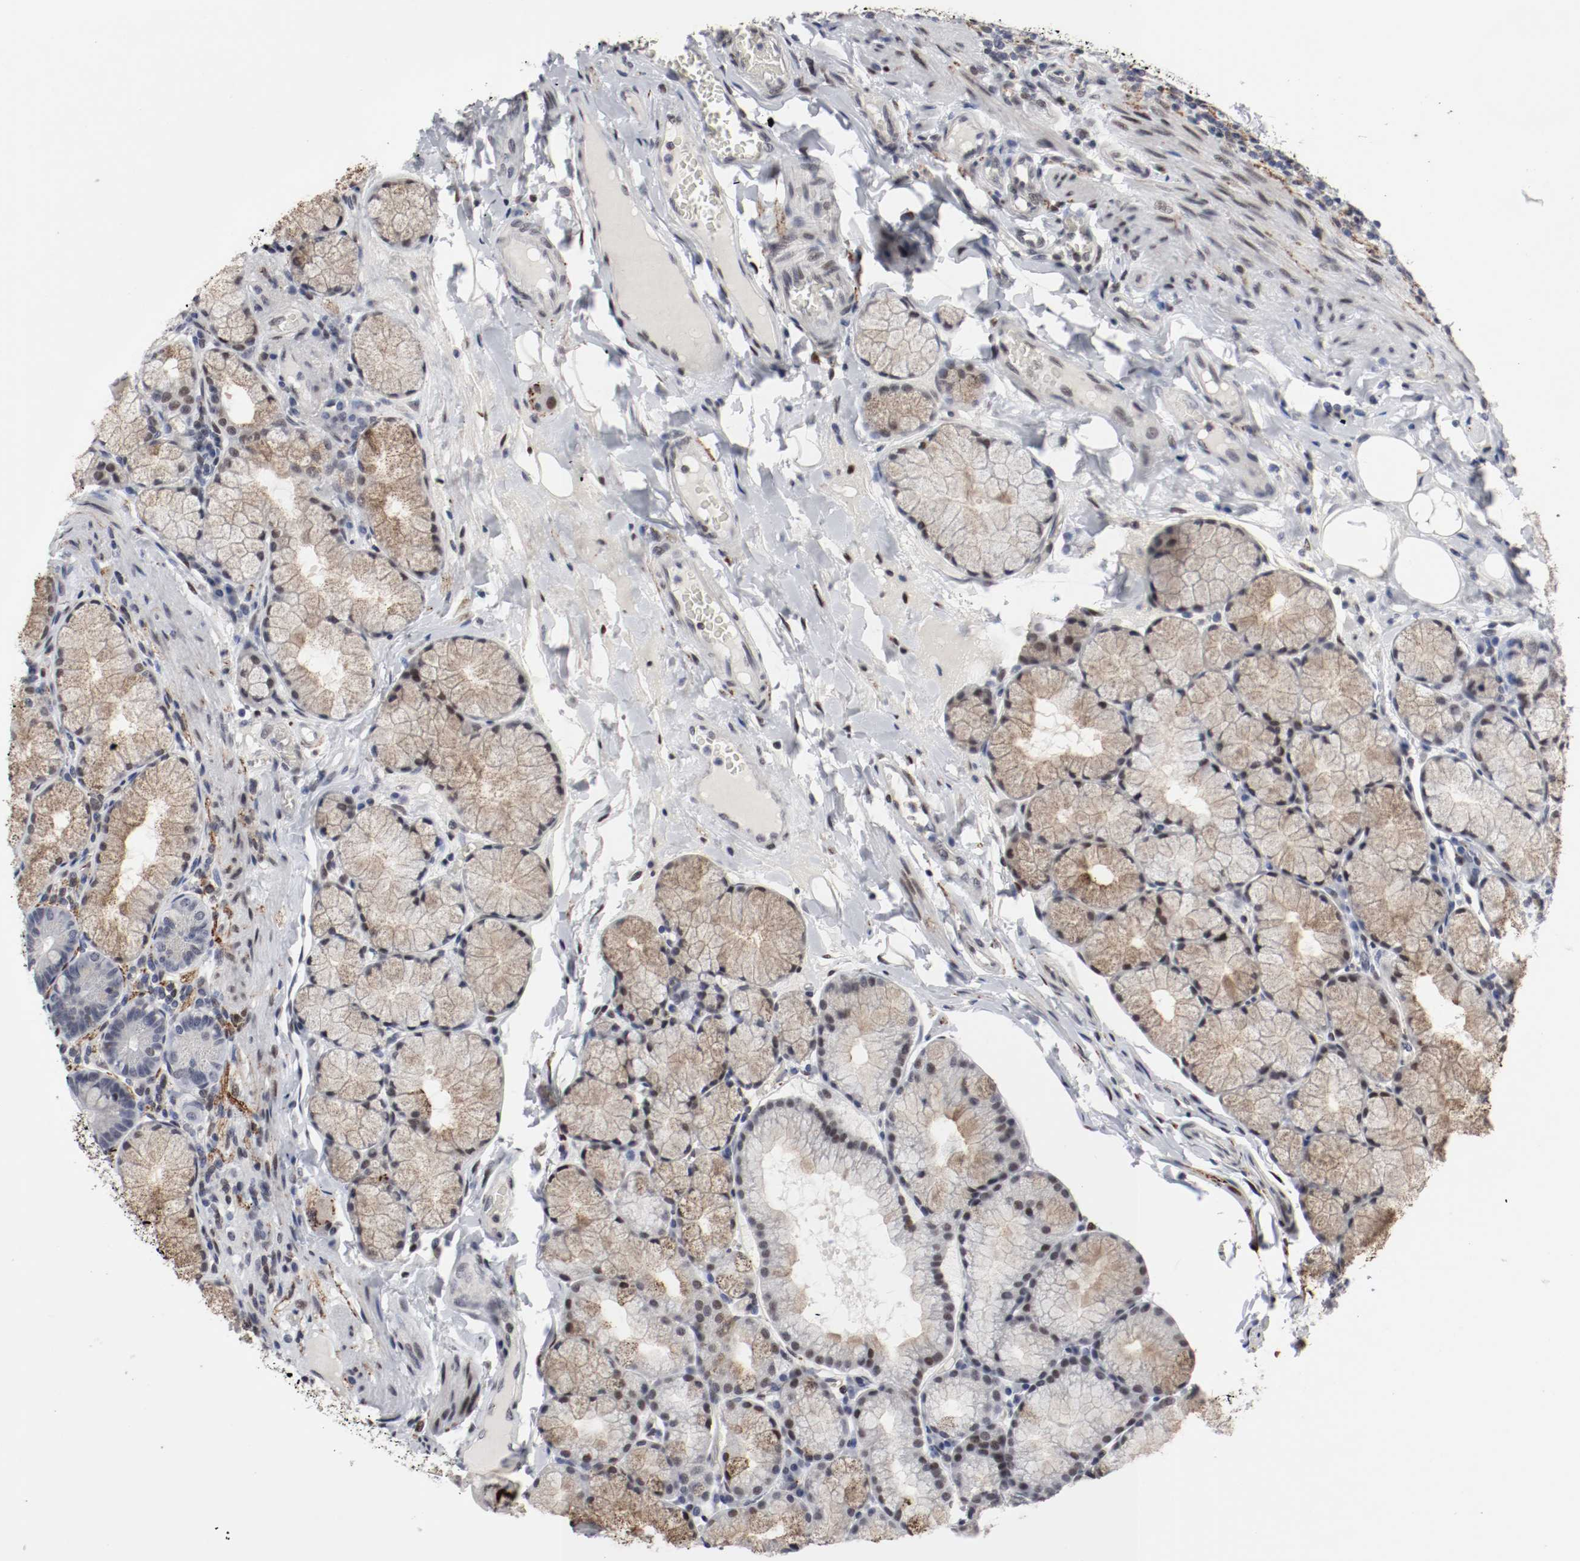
{"staining": {"intensity": "moderate", "quantity": "25%-75%", "location": "cytoplasmic/membranous,nuclear"}, "tissue": "duodenum", "cell_type": "Glandular cells", "image_type": "normal", "snomed": [{"axis": "morphology", "description": "Normal tissue, NOS"}, {"axis": "topography", "description": "Duodenum"}], "caption": "A histopathology image showing moderate cytoplasmic/membranous,nuclear staining in approximately 25%-75% of glandular cells in unremarkable duodenum, as visualized by brown immunohistochemical staining.", "gene": "JUND", "patient": {"sex": "male", "age": 50}}